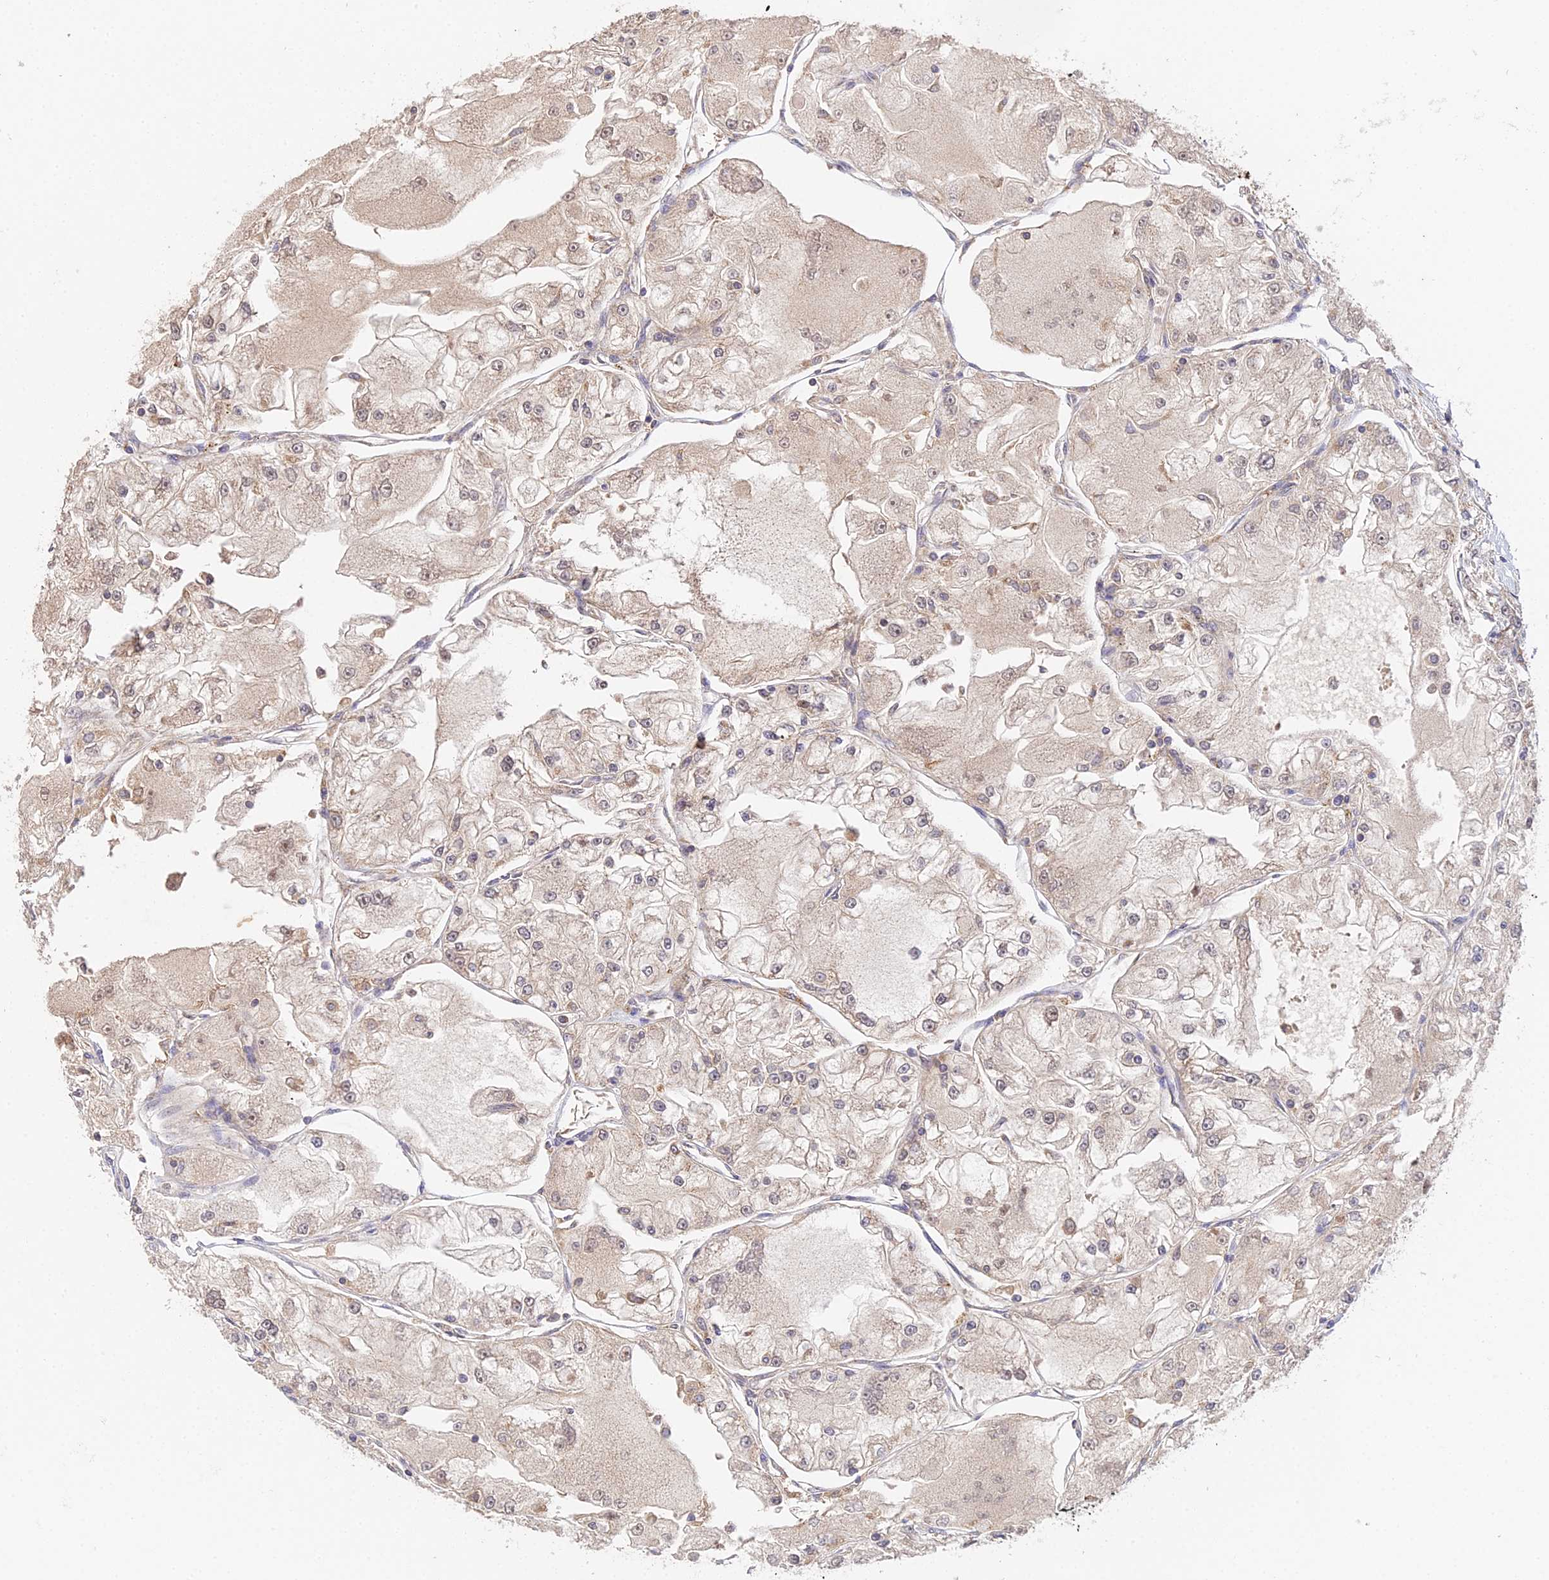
{"staining": {"intensity": "weak", "quantity": "<25%", "location": "cytoplasmic/membranous,nuclear"}, "tissue": "renal cancer", "cell_type": "Tumor cells", "image_type": "cancer", "snomed": [{"axis": "morphology", "description": "Adenocarcinoma, NOS"}, {"axis": "topography", "description": "Kidney"}], "caption": "Immunohistochemistry (IHC) histopathology image of neoplastic tissue: human renal adenocarcinoma stained with DAB demonstrates no significant protein staining in tumor cells. (DAB (3,3'-diaminobenzidine) immunohistochemistry (IHC), high magnification).", "gene": "TPRX1", "patient": {"sex": "female", "age": 72}}